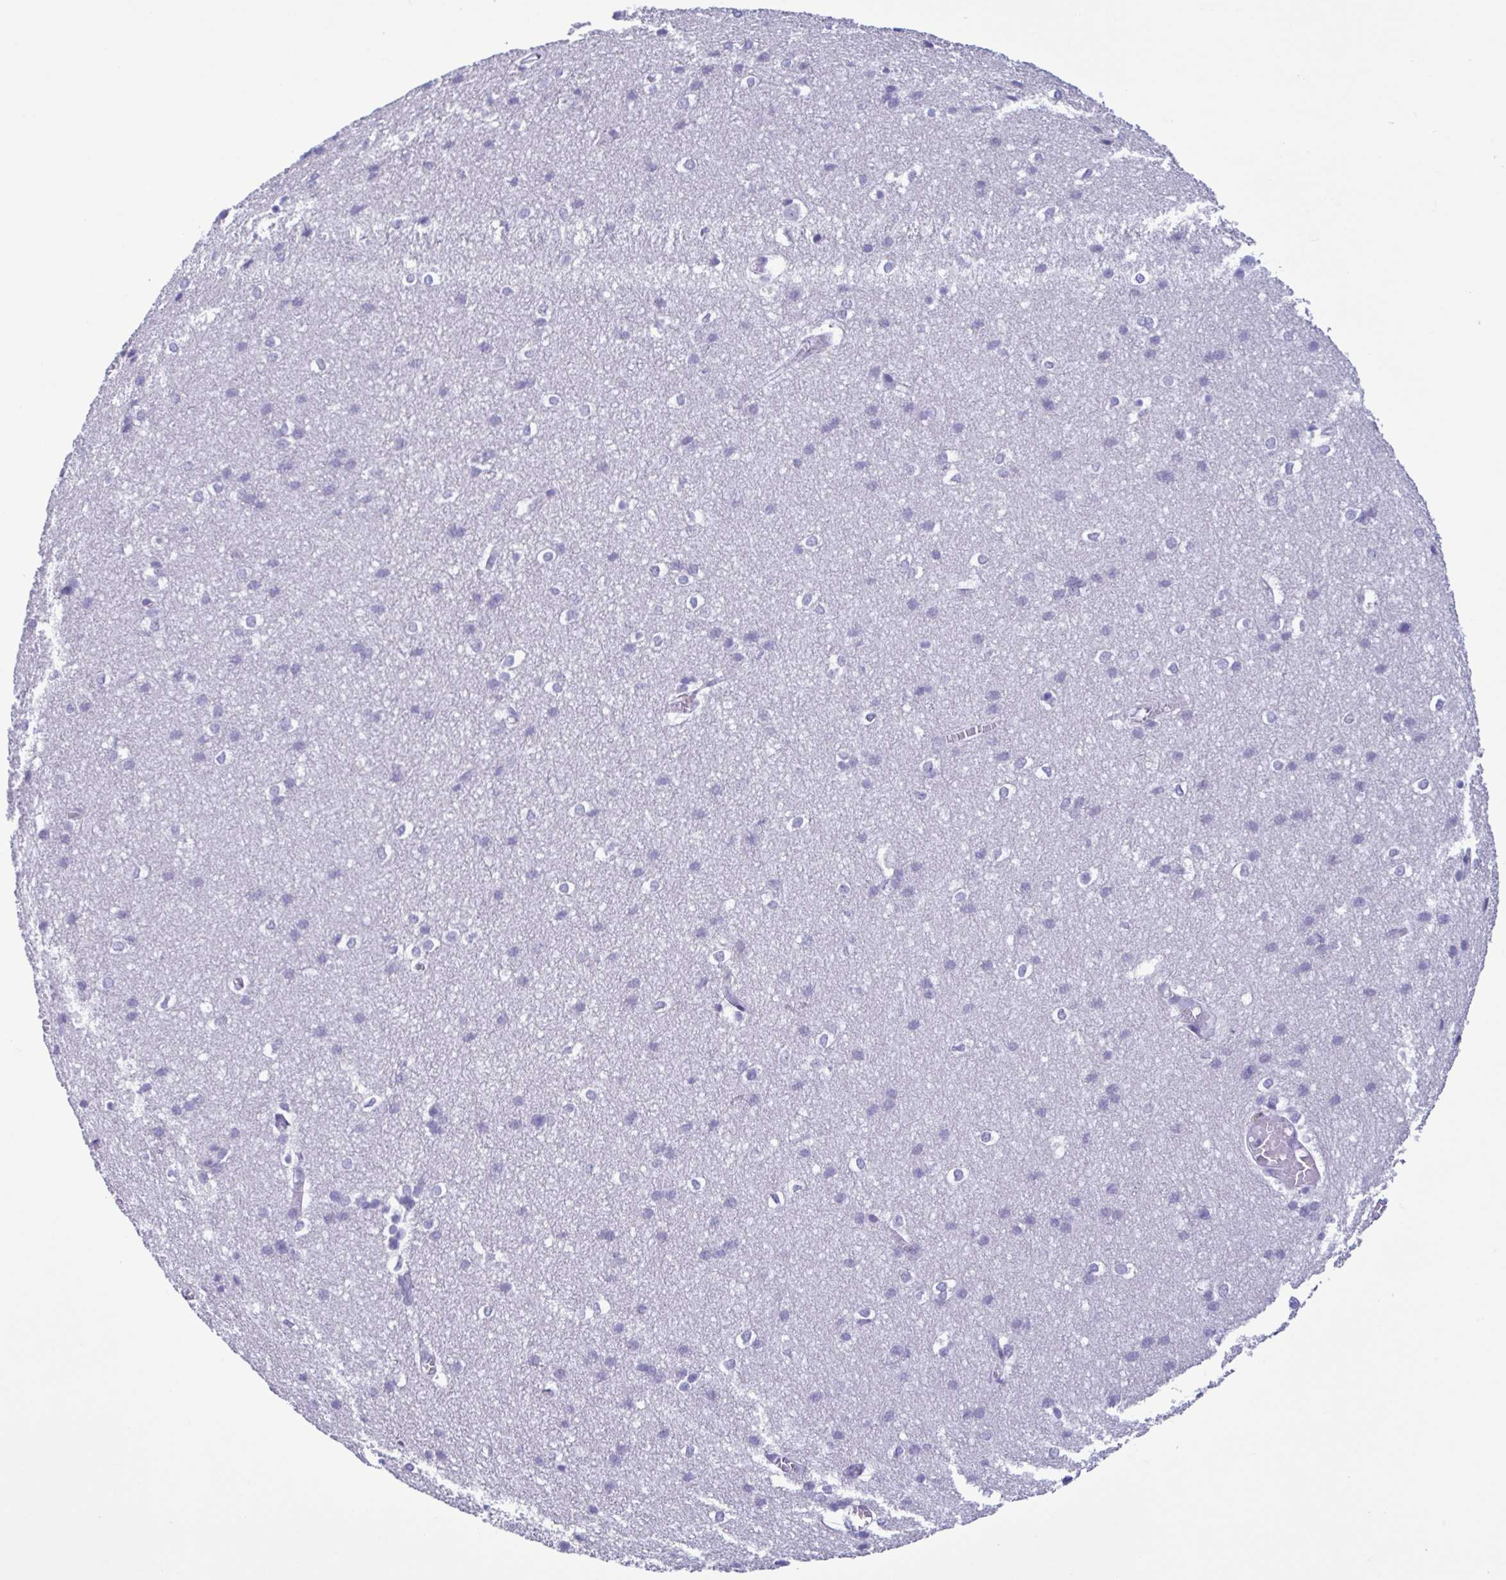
{"staining": {"intensity": "negative", "quantity": "none", "location": "none"}, "tissue": "cerebral cortex", "cell_type": "Endothelial cells", "image_type": "normal", "snomed": [{"axis": "morphology", "description": "Normal tissue, NOS"}, {"axis": "topography", "description": "Cerebral cortex"}], "caption": "Immunohistochemical staining of benign cerebral cortex reveals no significant positivity in endothelial cells. The staining was performed using DAB to visualize the protein expression in brown, while the nuclei were stained in blue with hematoxylin (Magnification: 20x).", "gene": "LTF", "patient": {"sex": "male", "age": 37}}